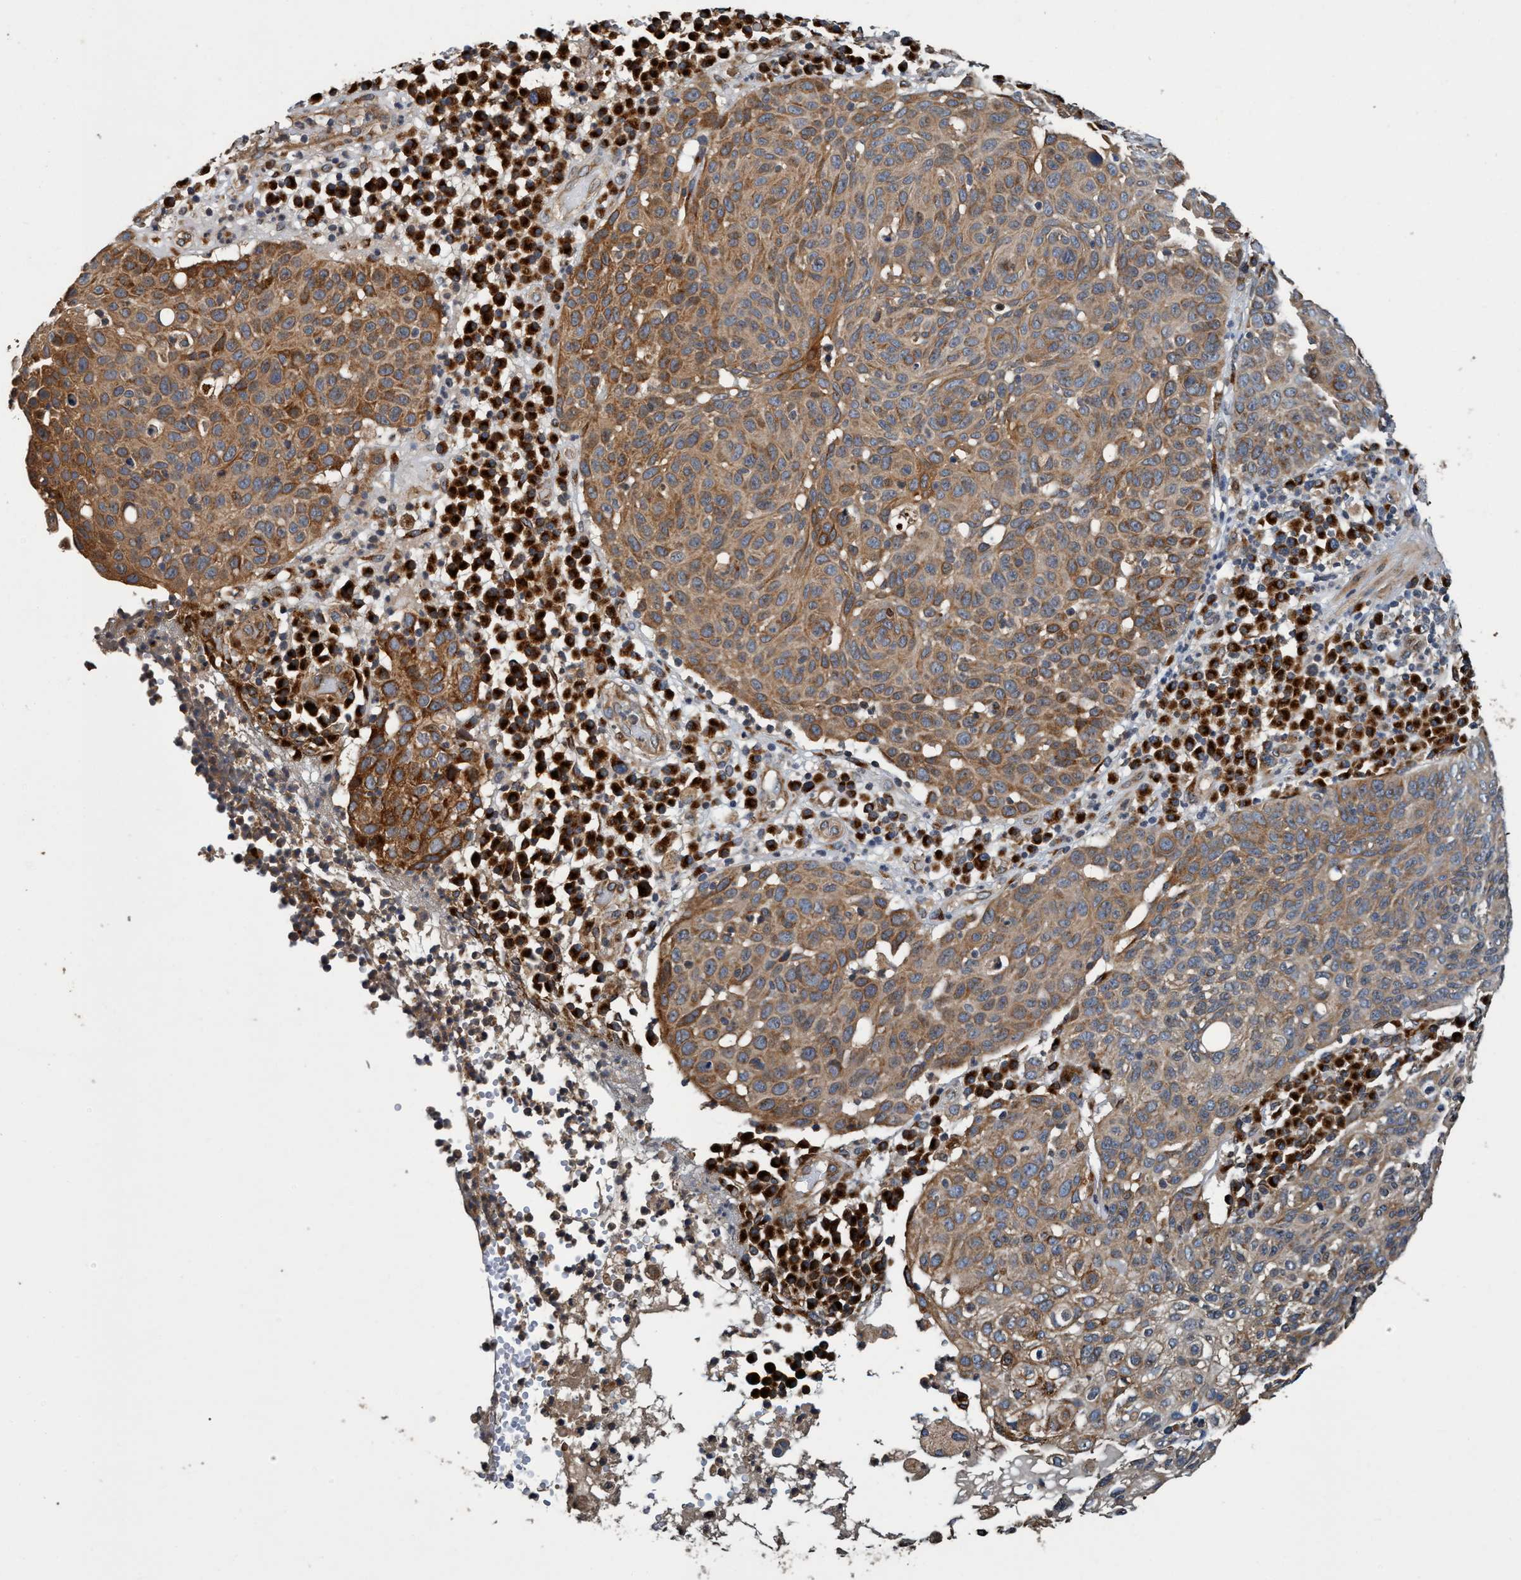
{"staining": {"intensity": "moderate", "quantity": ">75%", "location": "cytoplasmic/membranous"}, "tissue": "skin cancer", "cell_type": "Tumor cells", "image_type": "cancer", "snomed": [{"axis": "morphology", "description": "Squamous cell carcinoma in situ, NOS"}, {"axis": "morphology", "description": "Squamous cell carcinoma, NOS"}, {"axis": "topography", "description": "Skin"}], "caption": "There is medium levels of moderate cytoplasmic/membranous expression in tumor cells of skin cancer, as demonstrated by immunohistochemical staining (brown color).", "gene": "MACC1", "patient": {"sex": "male", "age": 93}}